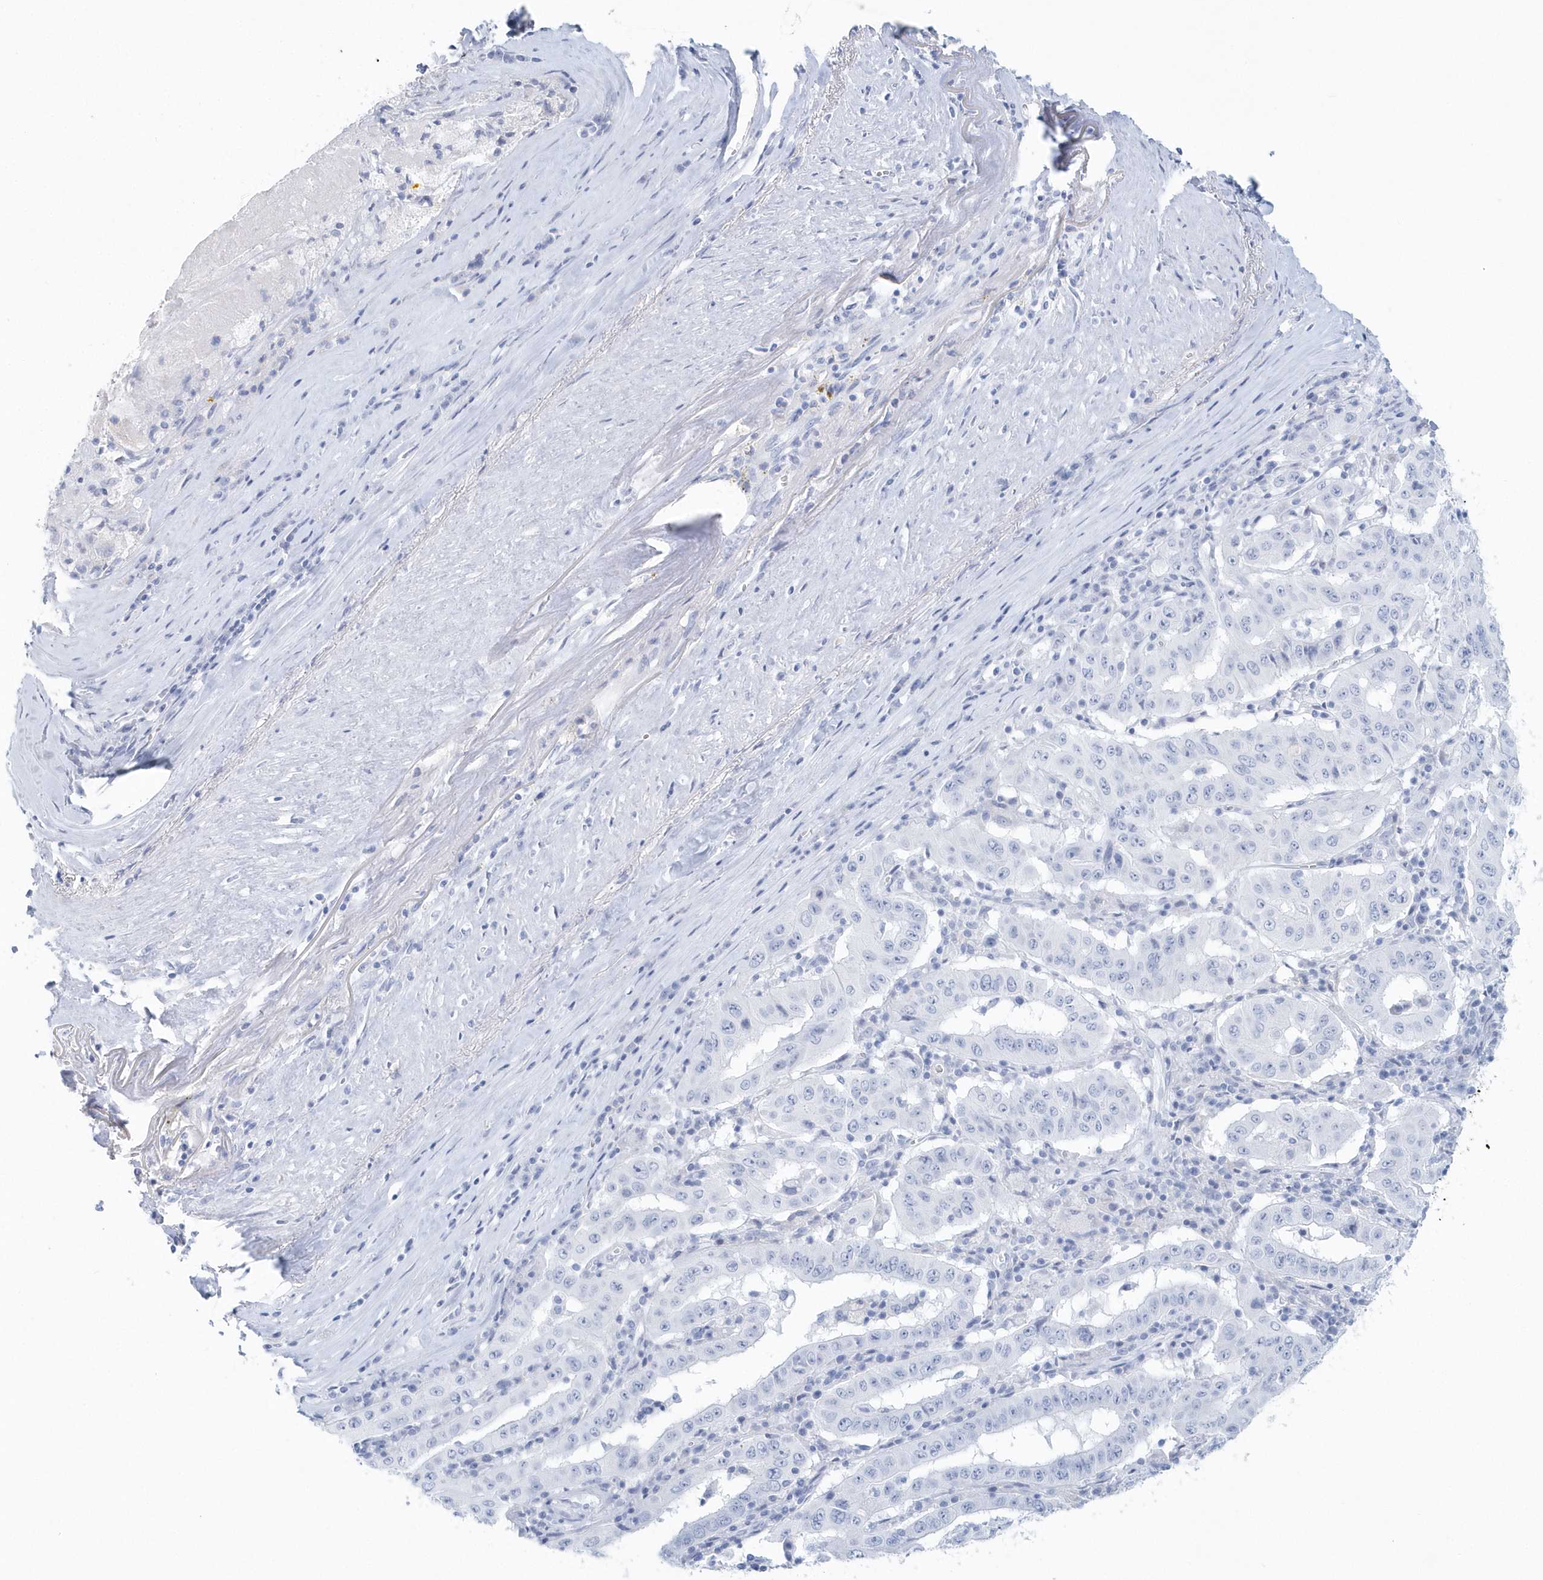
{"staining": {"intensity": "negative", "quantity": "none", "location": "none"}, "tissue": "pancreatic cancer", "cell_type": "Tumor cells", "image_type": "cancer", "snomed": [{"axis": "morphology", "description": "Adenocarcinoma, NOS"}, {"axis": "topography", "description": "Pancreas"}], "caption": "Immunohistochemical staining of human pancreatic cancer shows no significant positivity in tumor cells.", "gene": "PTPRO", "patient": {"sex": "male", "age": 63}}